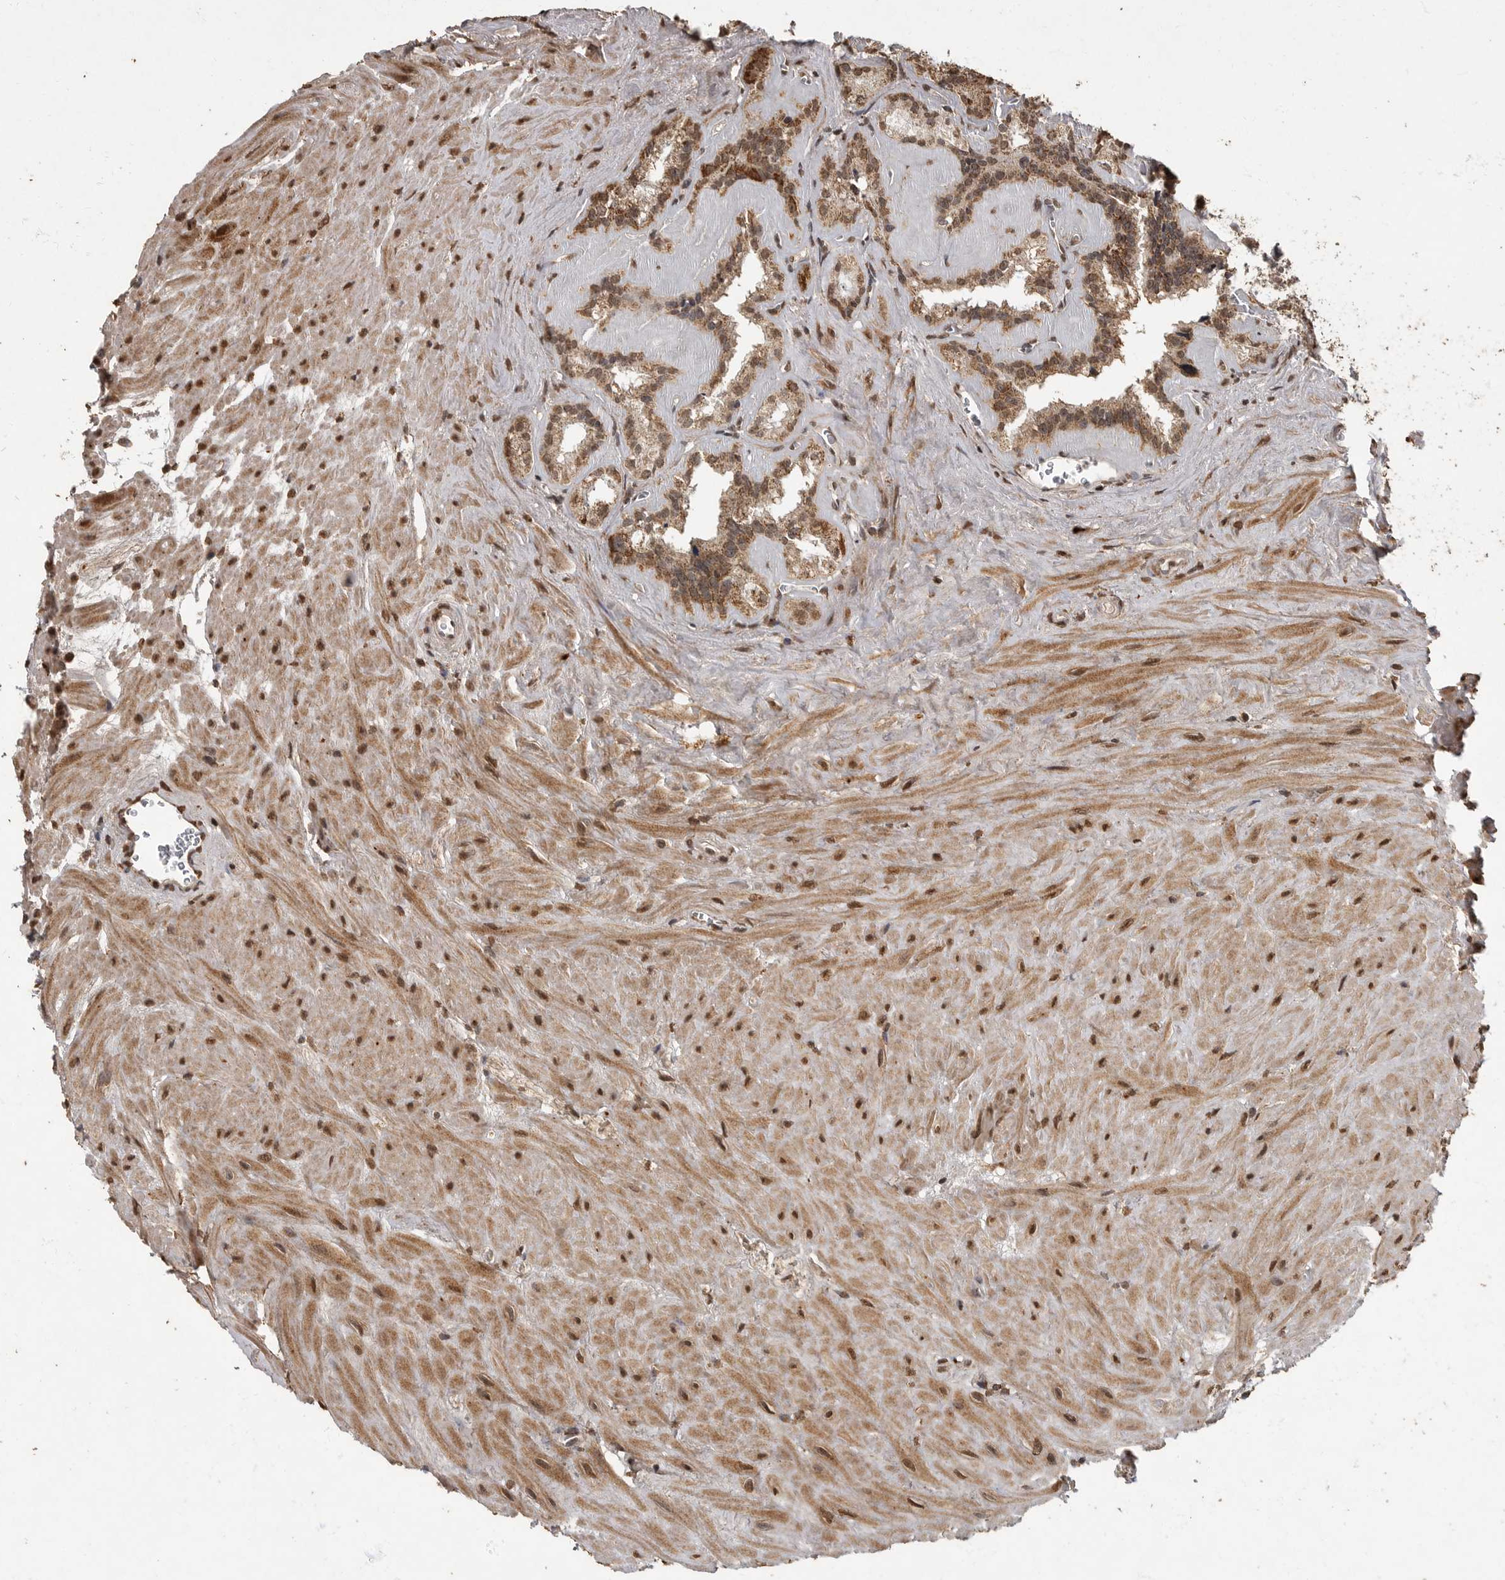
{"staining": {"intensity": "moderate", "quantity": ">75%", "location": "cytoplasmic/membranous"}, "tissue": "seminal vesicle", "cell_type": "Glandular cells", "image_type": "normal", "snomed": [{"axis": "morphology", "description": "Normal tissue, NOS"}, {"axis": "topography", "description": "Prostate"}, {"axis": "topography", "description": "Seminal veicle"}], "caption": "Brown immunohistochemical staining in benign seminal vesicle demonstrates moderate cytoplasmic/membranous staining in about >75% of glandular cells. Immunohistochemistry stains the protein in brown and the nuclei are stained blue.", "gene": "MAFG", "patient": {"sex": "male", "age": 59}}